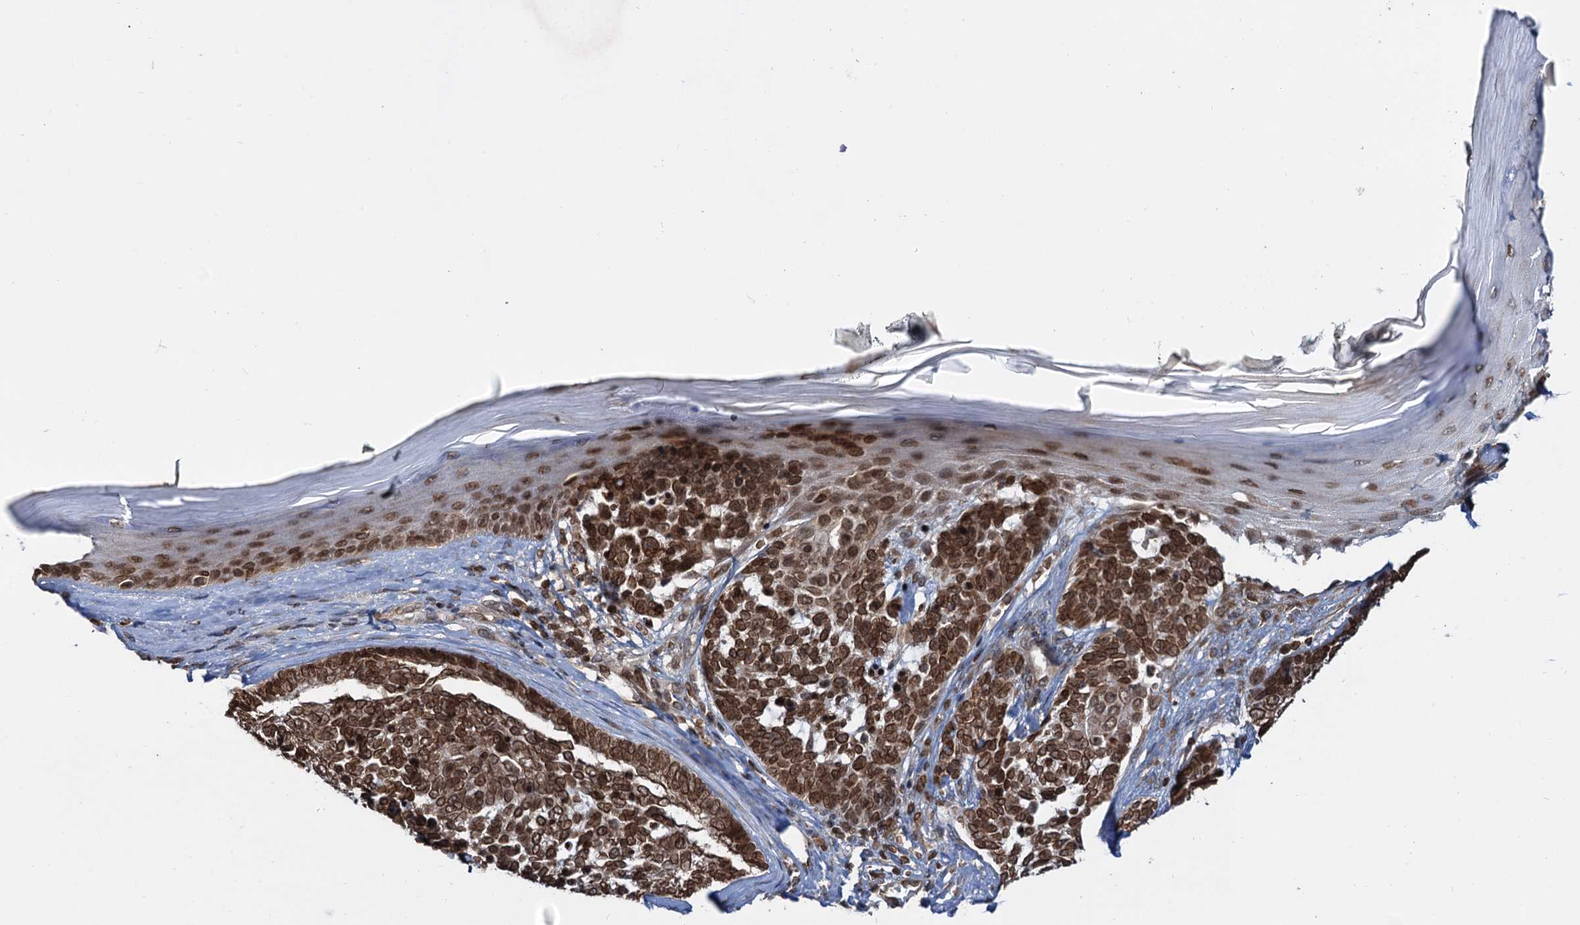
{"staining": {"intensity": "strong", "quantity": ">75%", "location": "nuclear"}, "tissue": "skin cancer", "cell_type": "Tumor cells", "image_type": "cancer", "snomed": [{"axis": "morphology", "description": "Basal cell carcinoma"}, {"axis": "topography", "description": "Skin"}], "caption": "Protein expression analysis of skin cancer displays strong nuclear positivity in approximately >75% of tumor cells. (DAB (3,3'-diaminobenzidine) = brown stain, brightfield microscopy at high magnification).", "gene": "ZC3H13", "patient": {"sex": "female", "age": 81}}